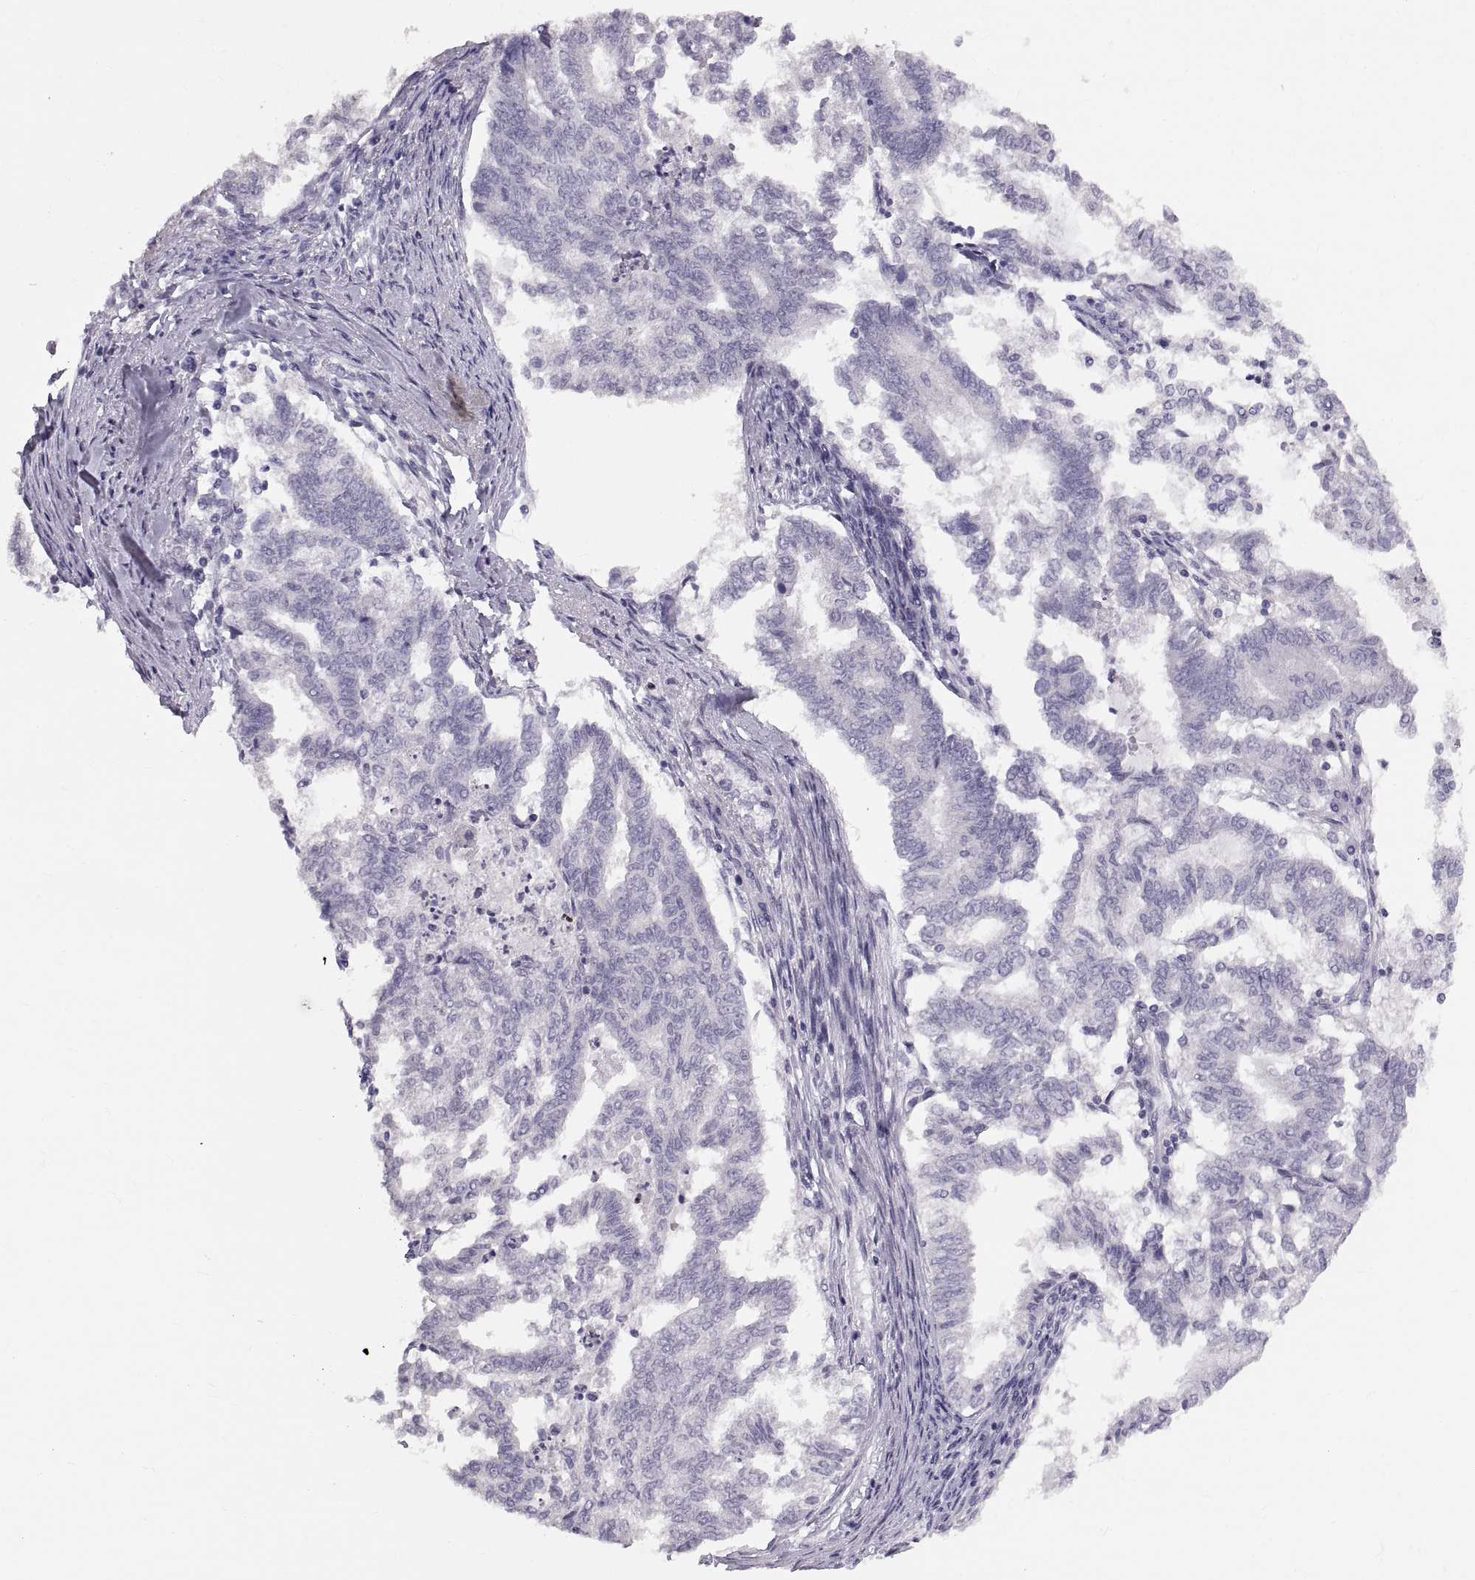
{"staining": {"intensity": "negative", "quantity": "none", "location": "none"}, "tissue": "endometrial cancer", "cell_type": "Tumor cells", "image_type": "cancer", "snomed": [{"axis": "morphology", "description": "Adenocarcinoma, NOS"}, {"axis": "topography", "description": "Endometrium"}], "caption": "This image is of endometrial cancer stained with IHC to label a protein in brown with the nuclei are counter-stained blue. There is no expression in tumor cells.", "gene": "SPACDR", "patient": {"sex": "female", "age": 79}}